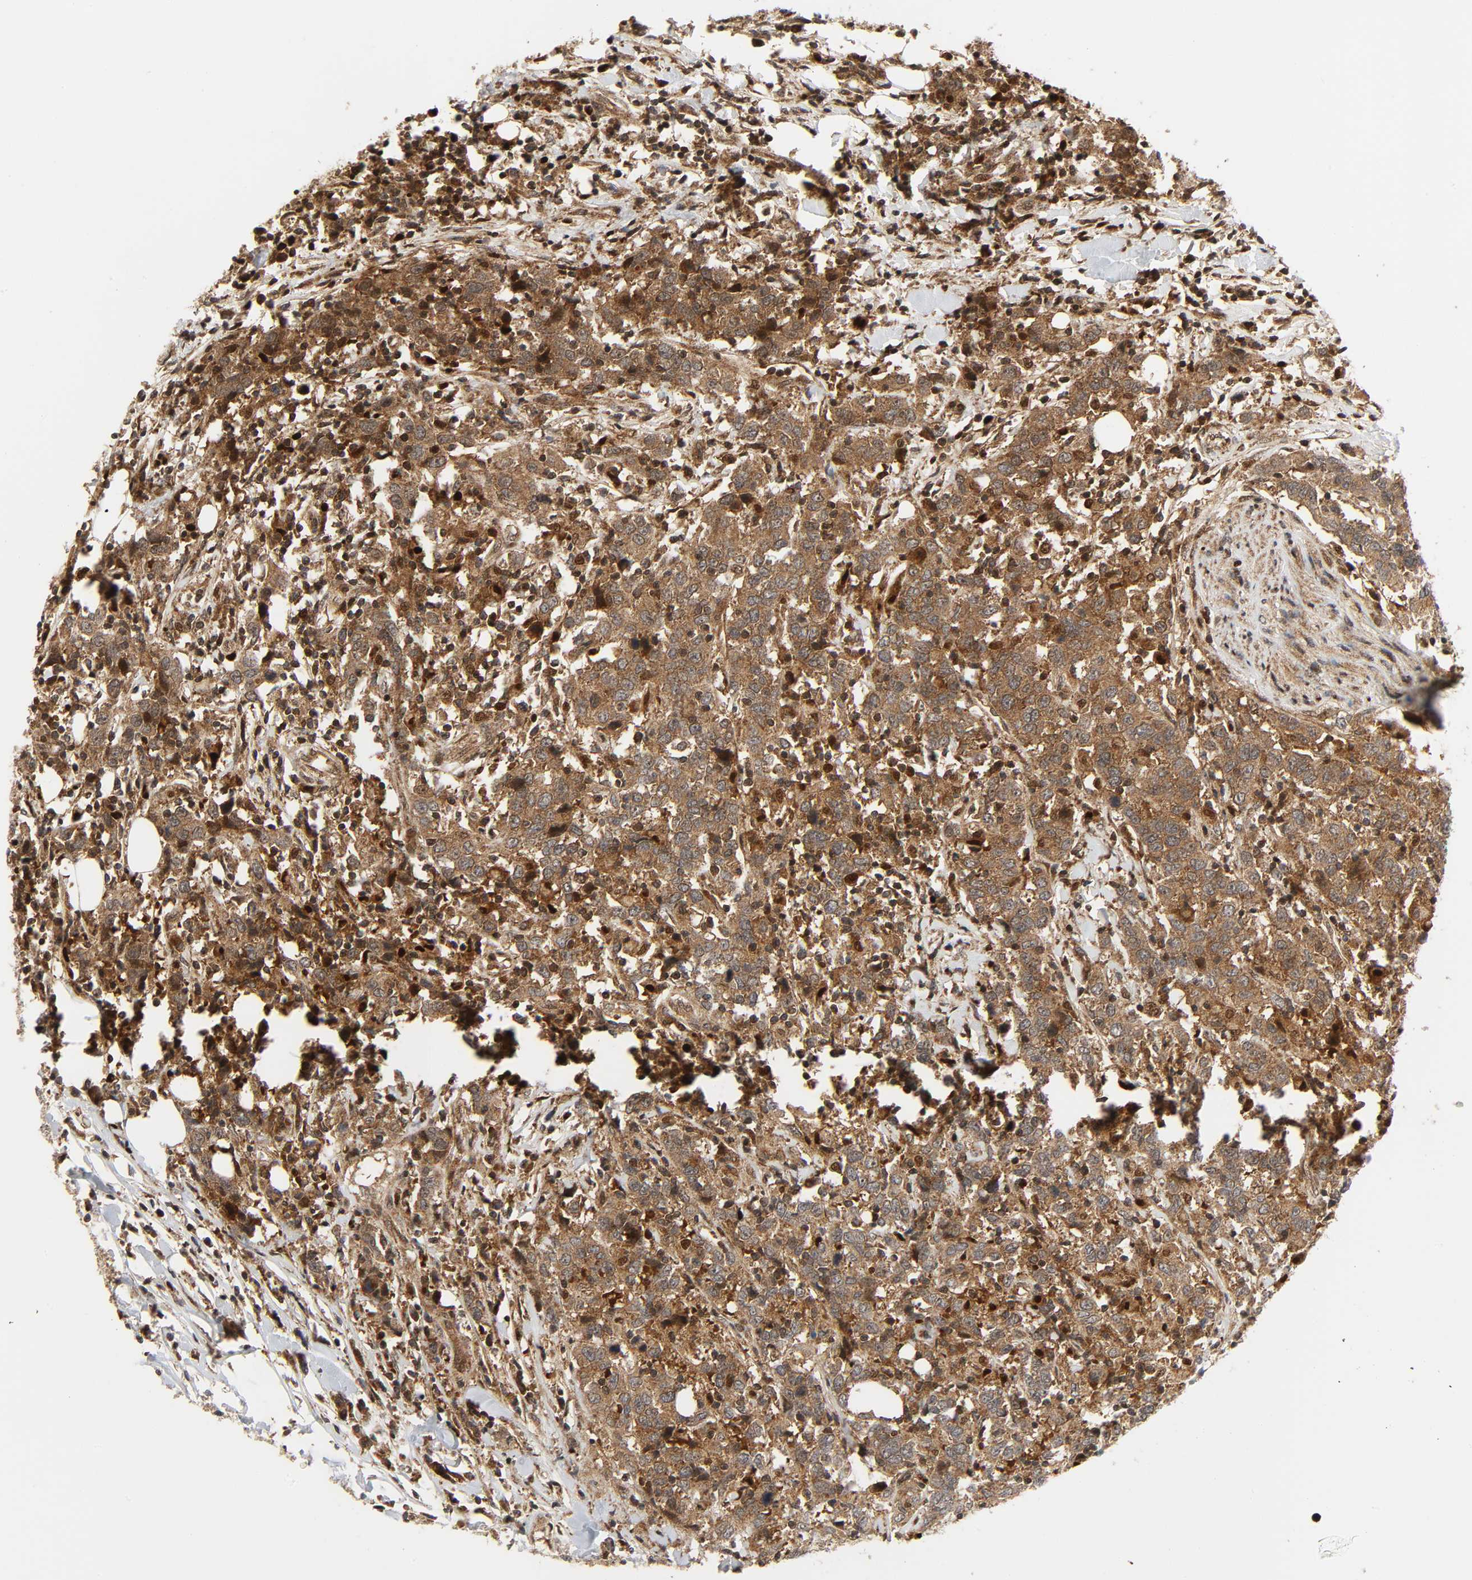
{"staining": {"intensity": "moderate", "quantity": ">75%", "location": "cytoplasmic/membranous"}, "tissue": "urothelial cancer", "cell_type": "Tumor cells", "image_type": "cancer", "snomed": [{"axis": "morphology", "description": "Urothelial carcinoma, High grade"}, {"axis": "topography", "description": "Urinary bladder"}], "caption": "Immunohistochemistry photomicrograph of neoplastic tissue: high-grade urothelial carcinoma stained using IHC displays medium levels of moderate protein expression localized specifically in the cytoplasmic/membranous of tumor cells, appearing as a cytoplasmic/membranous brown color.", "gene": "CHUK", "patient": {"sex": "male", "age": 61}}